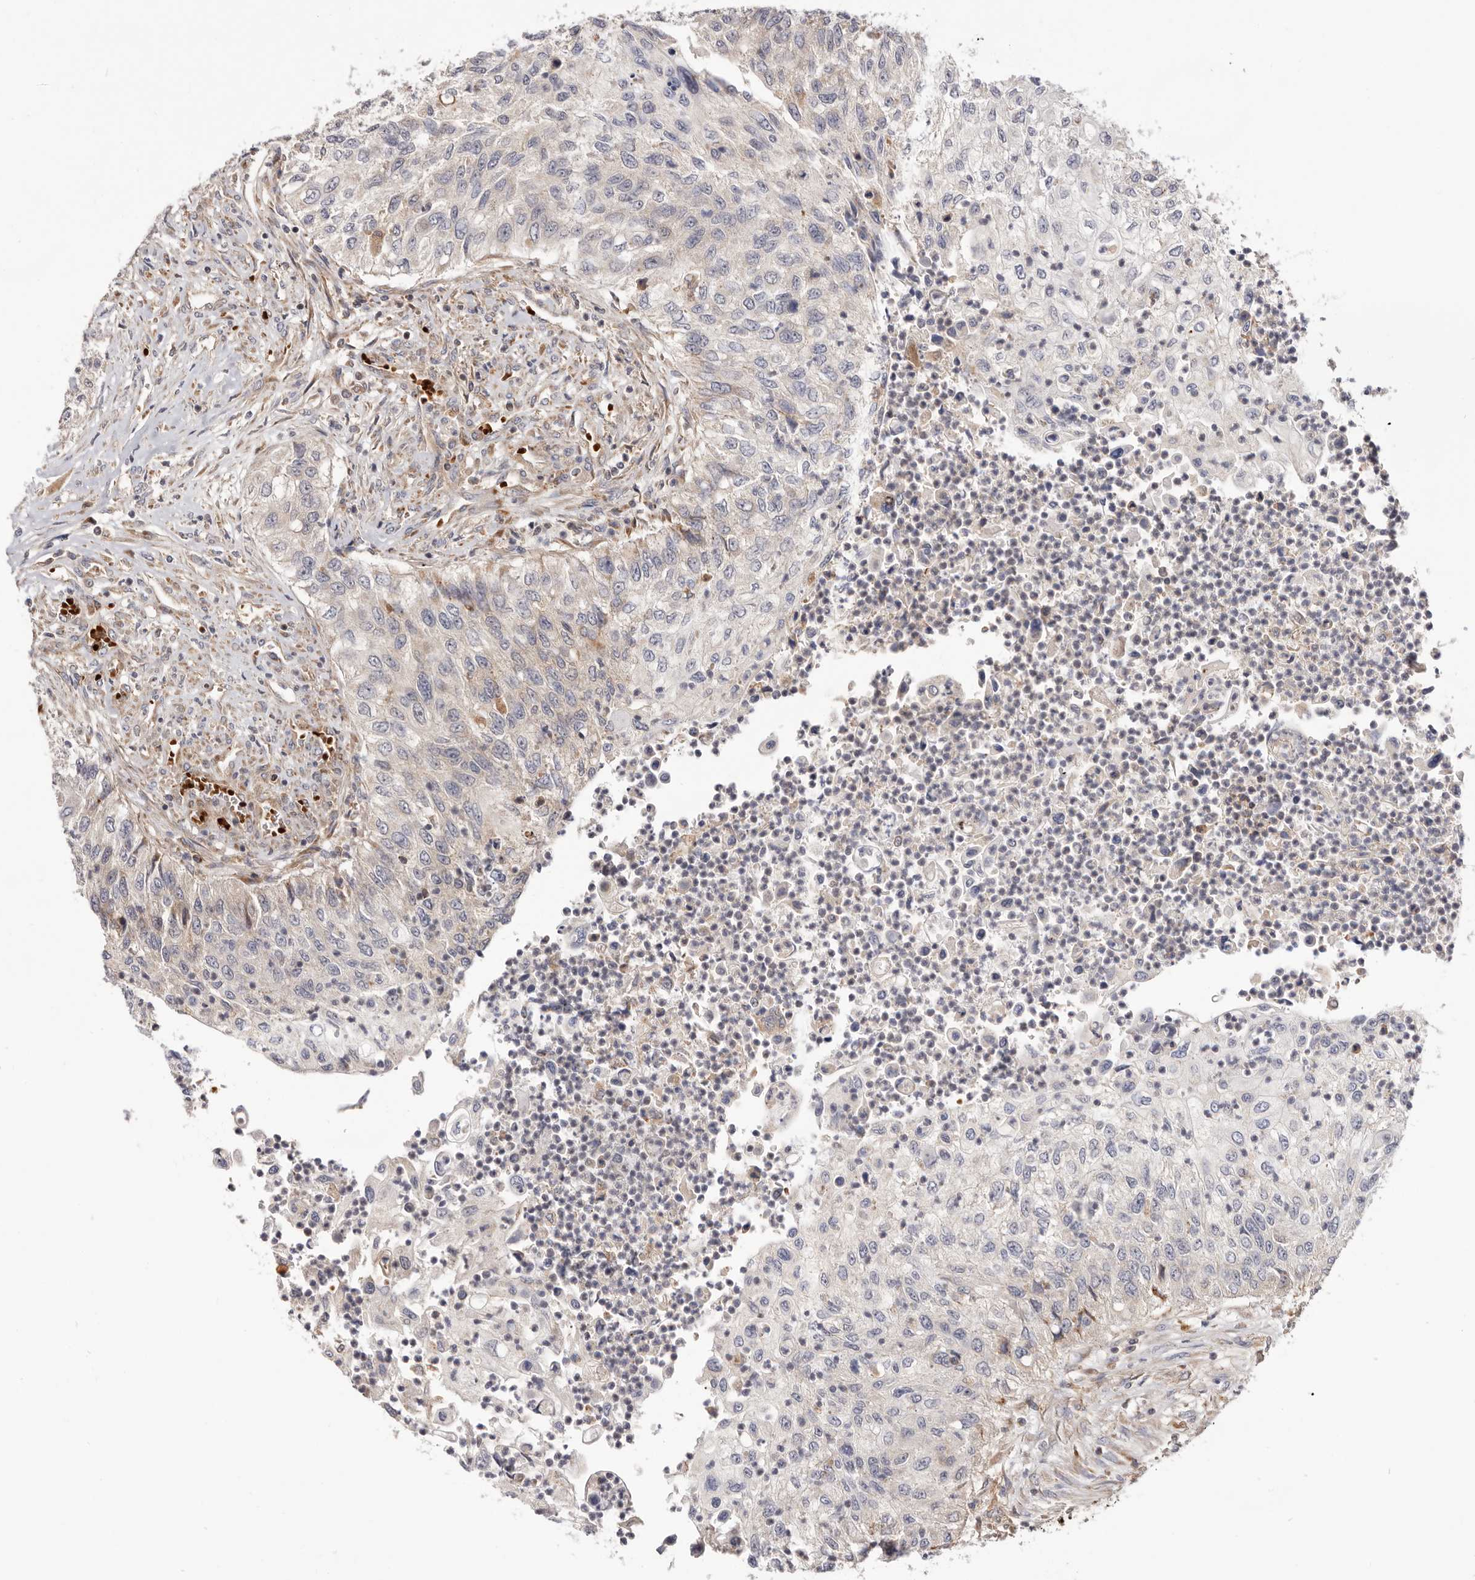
{"staining": {"intensity": "negative", "quantity": "none", "location": "none"}, "tissue": "urothelial cancer", "cell_type": "Tumor cells", "image_type": "cancer", "snomed": [{"axis": "morphology", "description": "Urothelial carcinoma, High grade"}, {"axis": "topography", "description": "Urinary bladder"}], "caption": "DAB immunohistochemical staining of human high-grade urothelial carcinoma exhibits no significant expression in tumor cells.", "gene": "RNF213", "patient": {"sex": "female", "age": 60}}